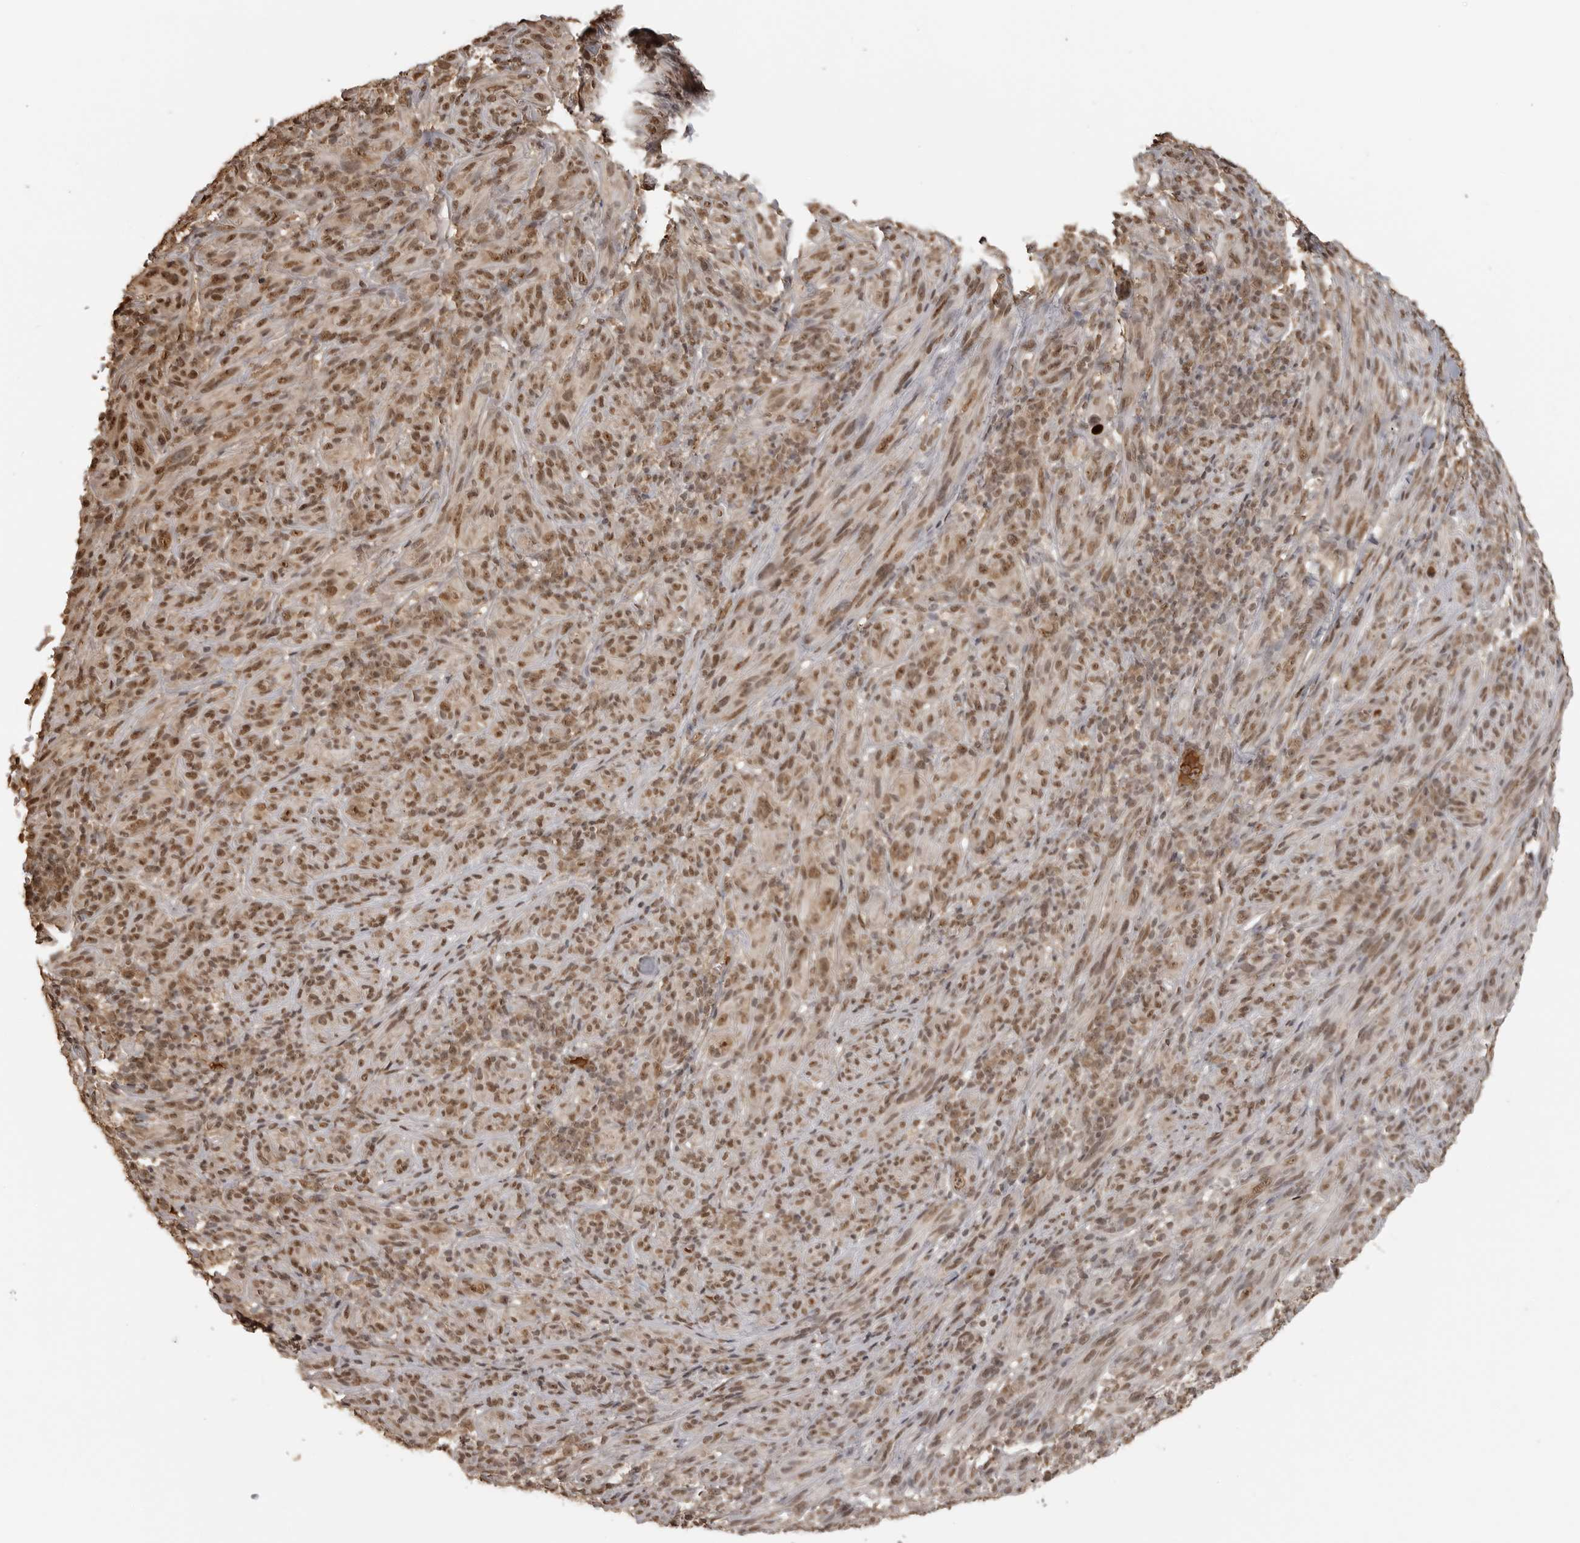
{"staining": {"intensity": "moderate", "quantity": ">75%", "location": "nuclear"}, "tissue": "melanoma", "cell_type": "Tumor cells", "image_type": "cancer", "snomed": [{"axis": "morphology", "description": "Malignant melanoma, NOS"}, {"axis": "topography", "description": "Skin of head"}], "caption": "This photomicrograph demonstrates immunohistochemistry (IHC) staining of human melanoma, with medium moderate nuclear staining in about >75% of tumor cells.", "gene": "CLOCK", "patient": {"sex": "male", "age": 96}}